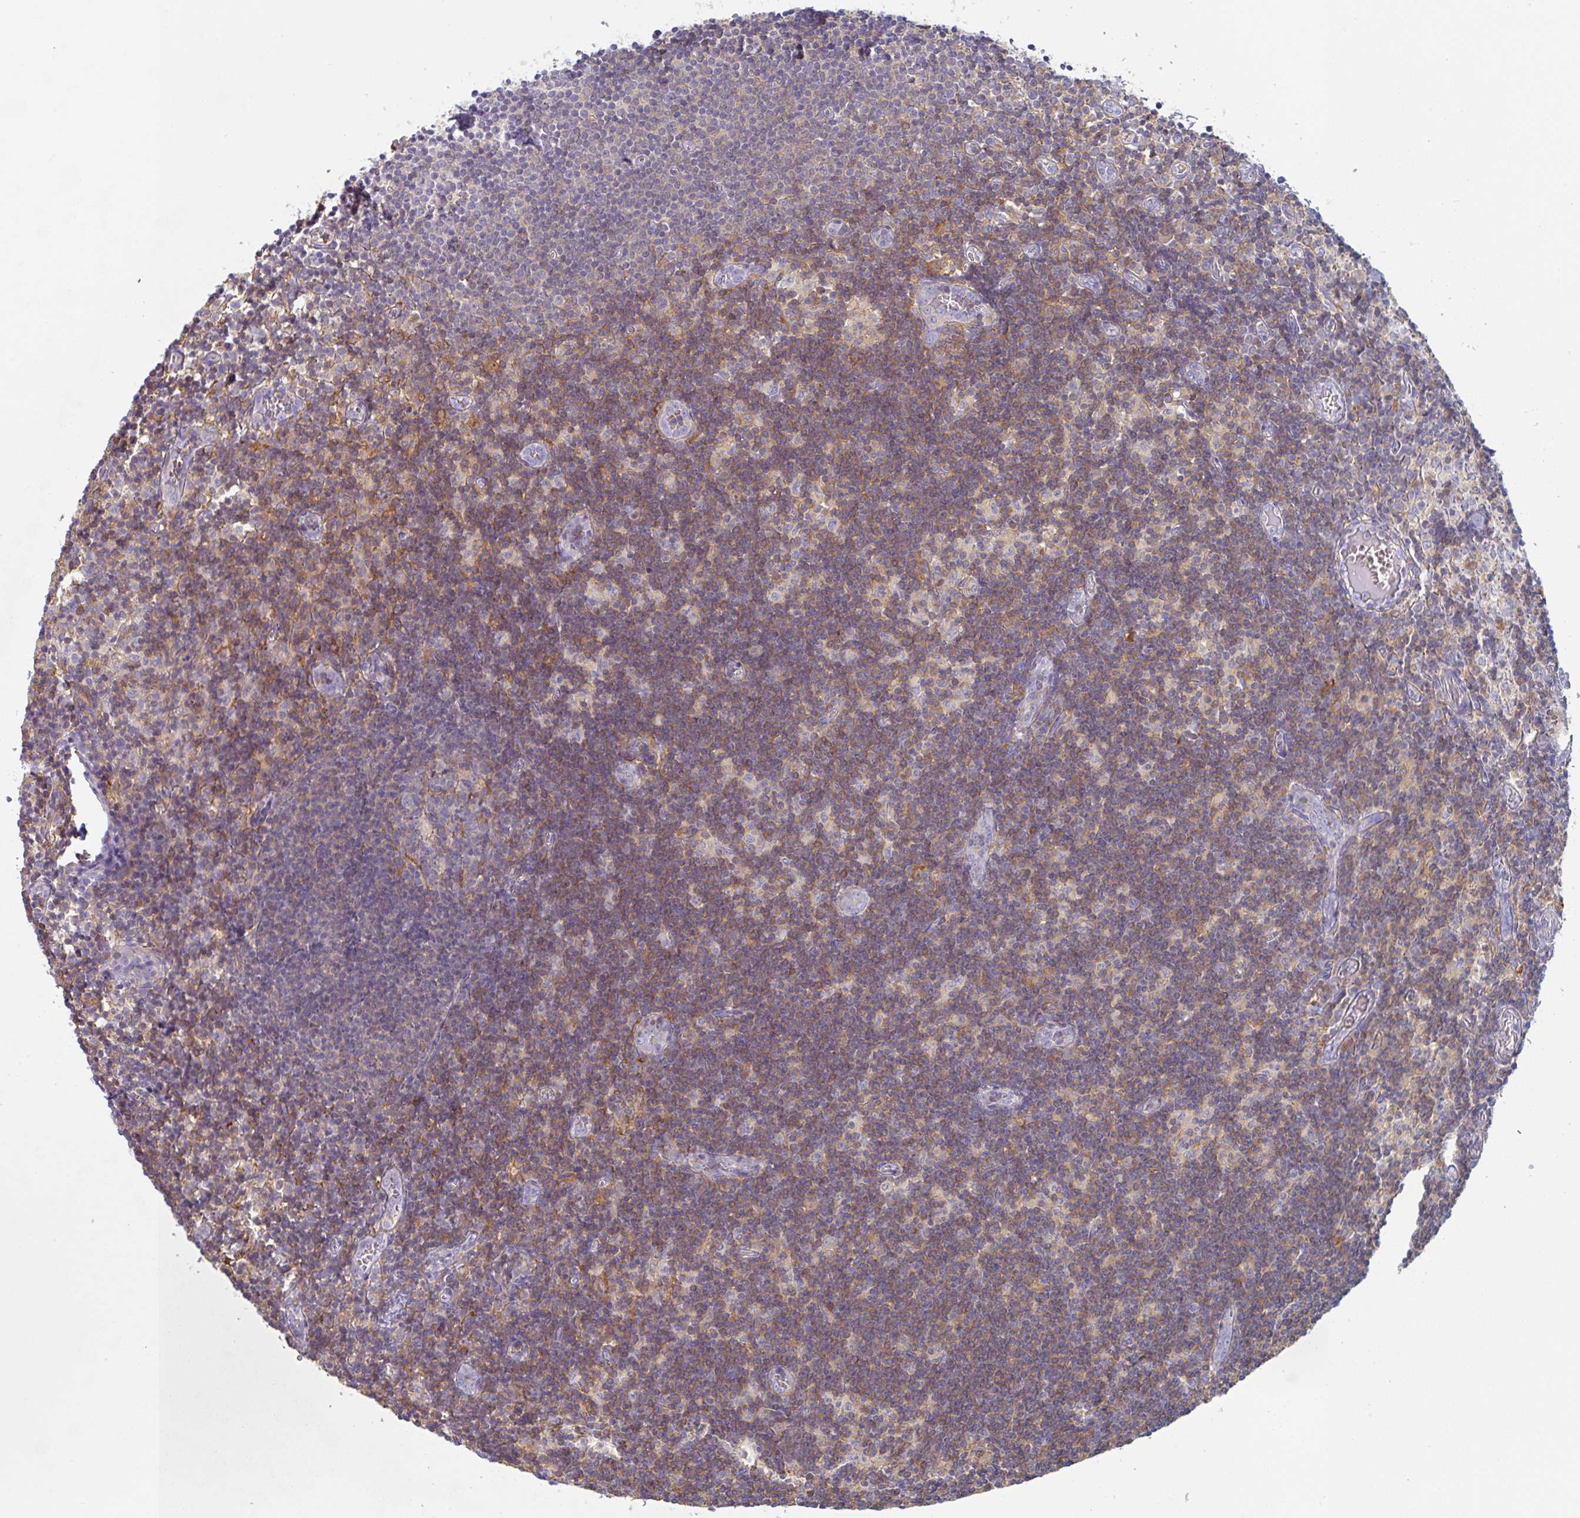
{"staining": {"intensity": "negative", "quantity": "none", "location": "none"}, "tissue": "lymph node", "cell_type": "Germinal center cells", "image_type": "normal", "snomed": [{"axis": "morphology", "description": "Normal tissue, NOS"}, {"axis": "topography", "description": "Lymph node"}], "caption": "There is no significant staining in germinal center cells of lymph node. (Brightfield microscopy of DAB (3,3'-diaminobenzidine) immunohistochemistry (IHC) at high magnification).", "gene": "AMPD2", "patient": {"sex": "female", "age": 31}}